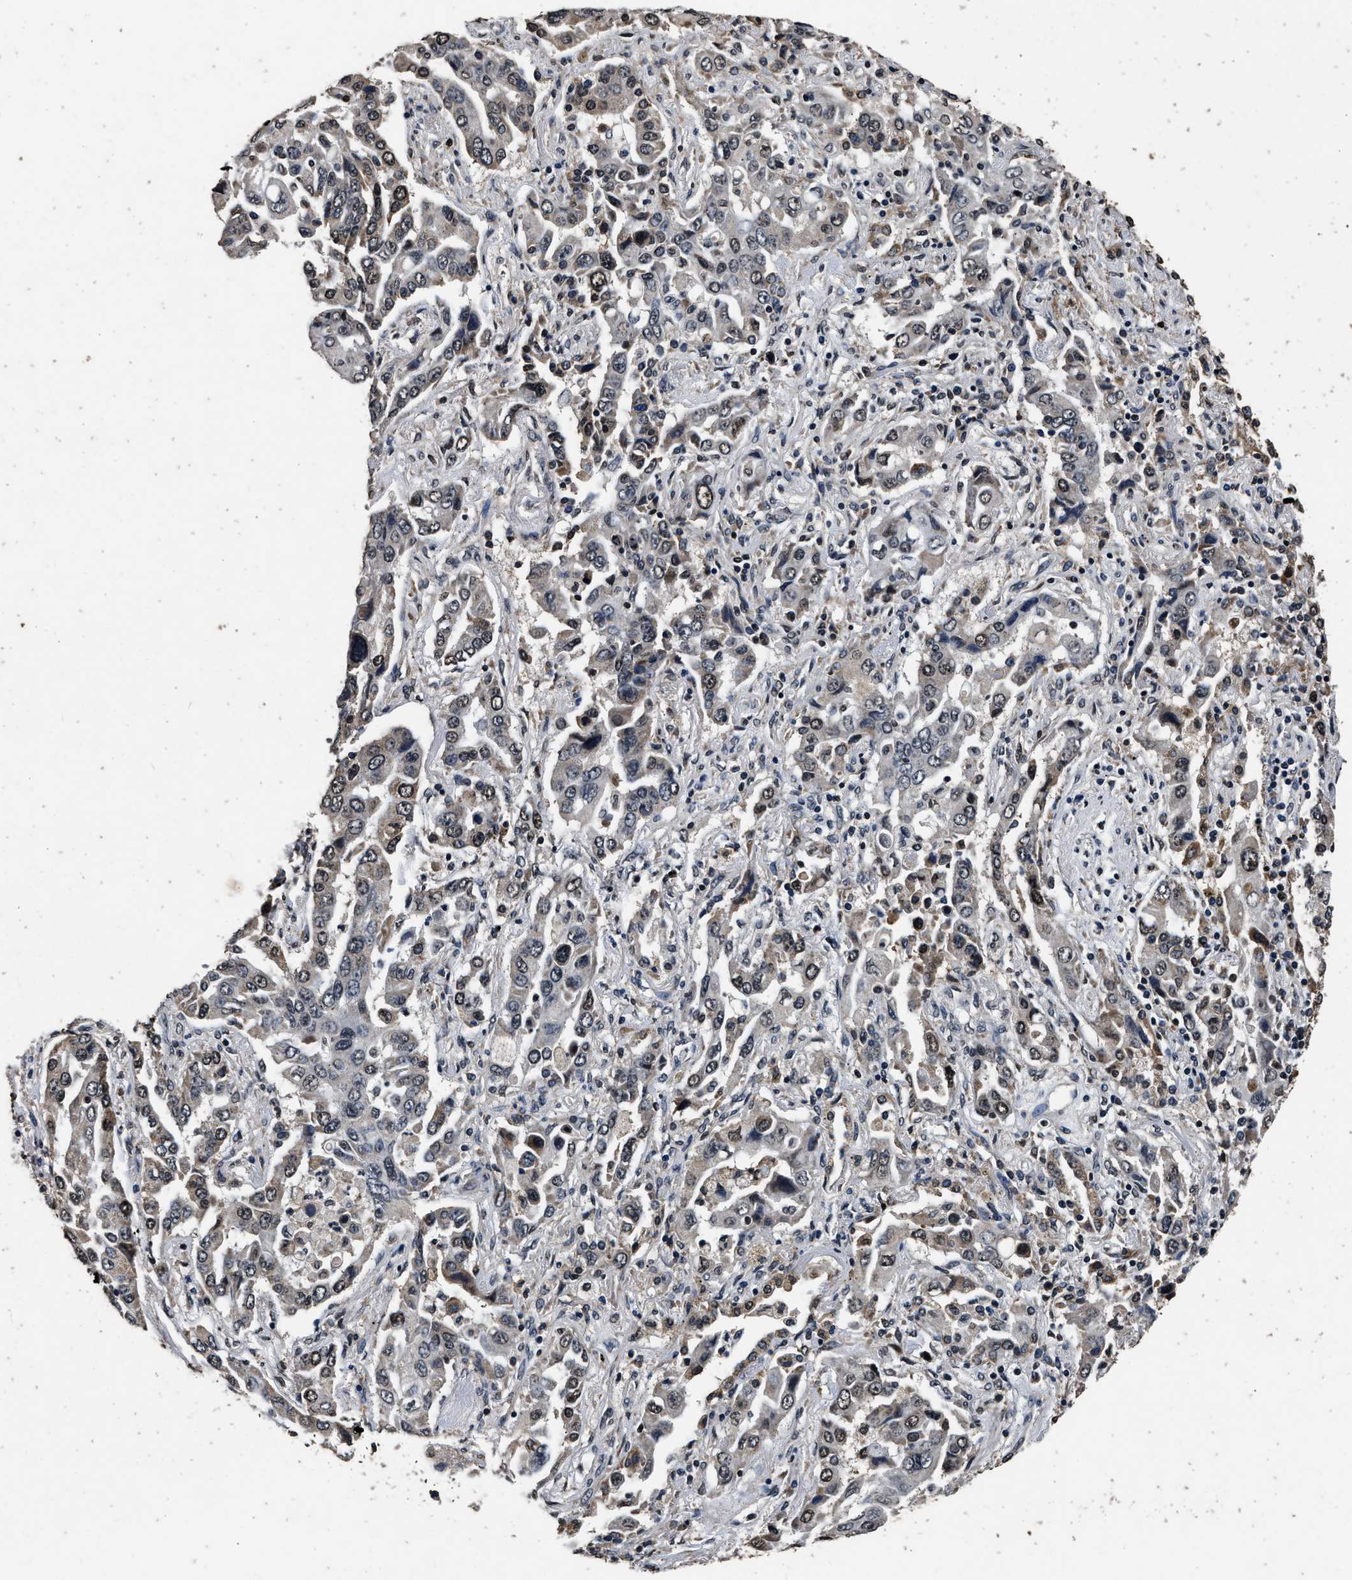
{"staining": {"intensity": "moderate", "quantity": "<25%", "location": "nuclear"}, "tissue": "lung cancer", "cell_type": "Tumor cells", "image_type": "cancer", "snomed": [{"axis": "morphology", "description": "Adenocarcinoma, NOS"}, {"axis": "topography", "description": "Lung"}], "caption": "Human adenocarcinoma (lung) stained with a protein marker displays moderate staining in tumor cells.", "gene": "CSTF1", "patient": {"sex": "female", "age": 65}}